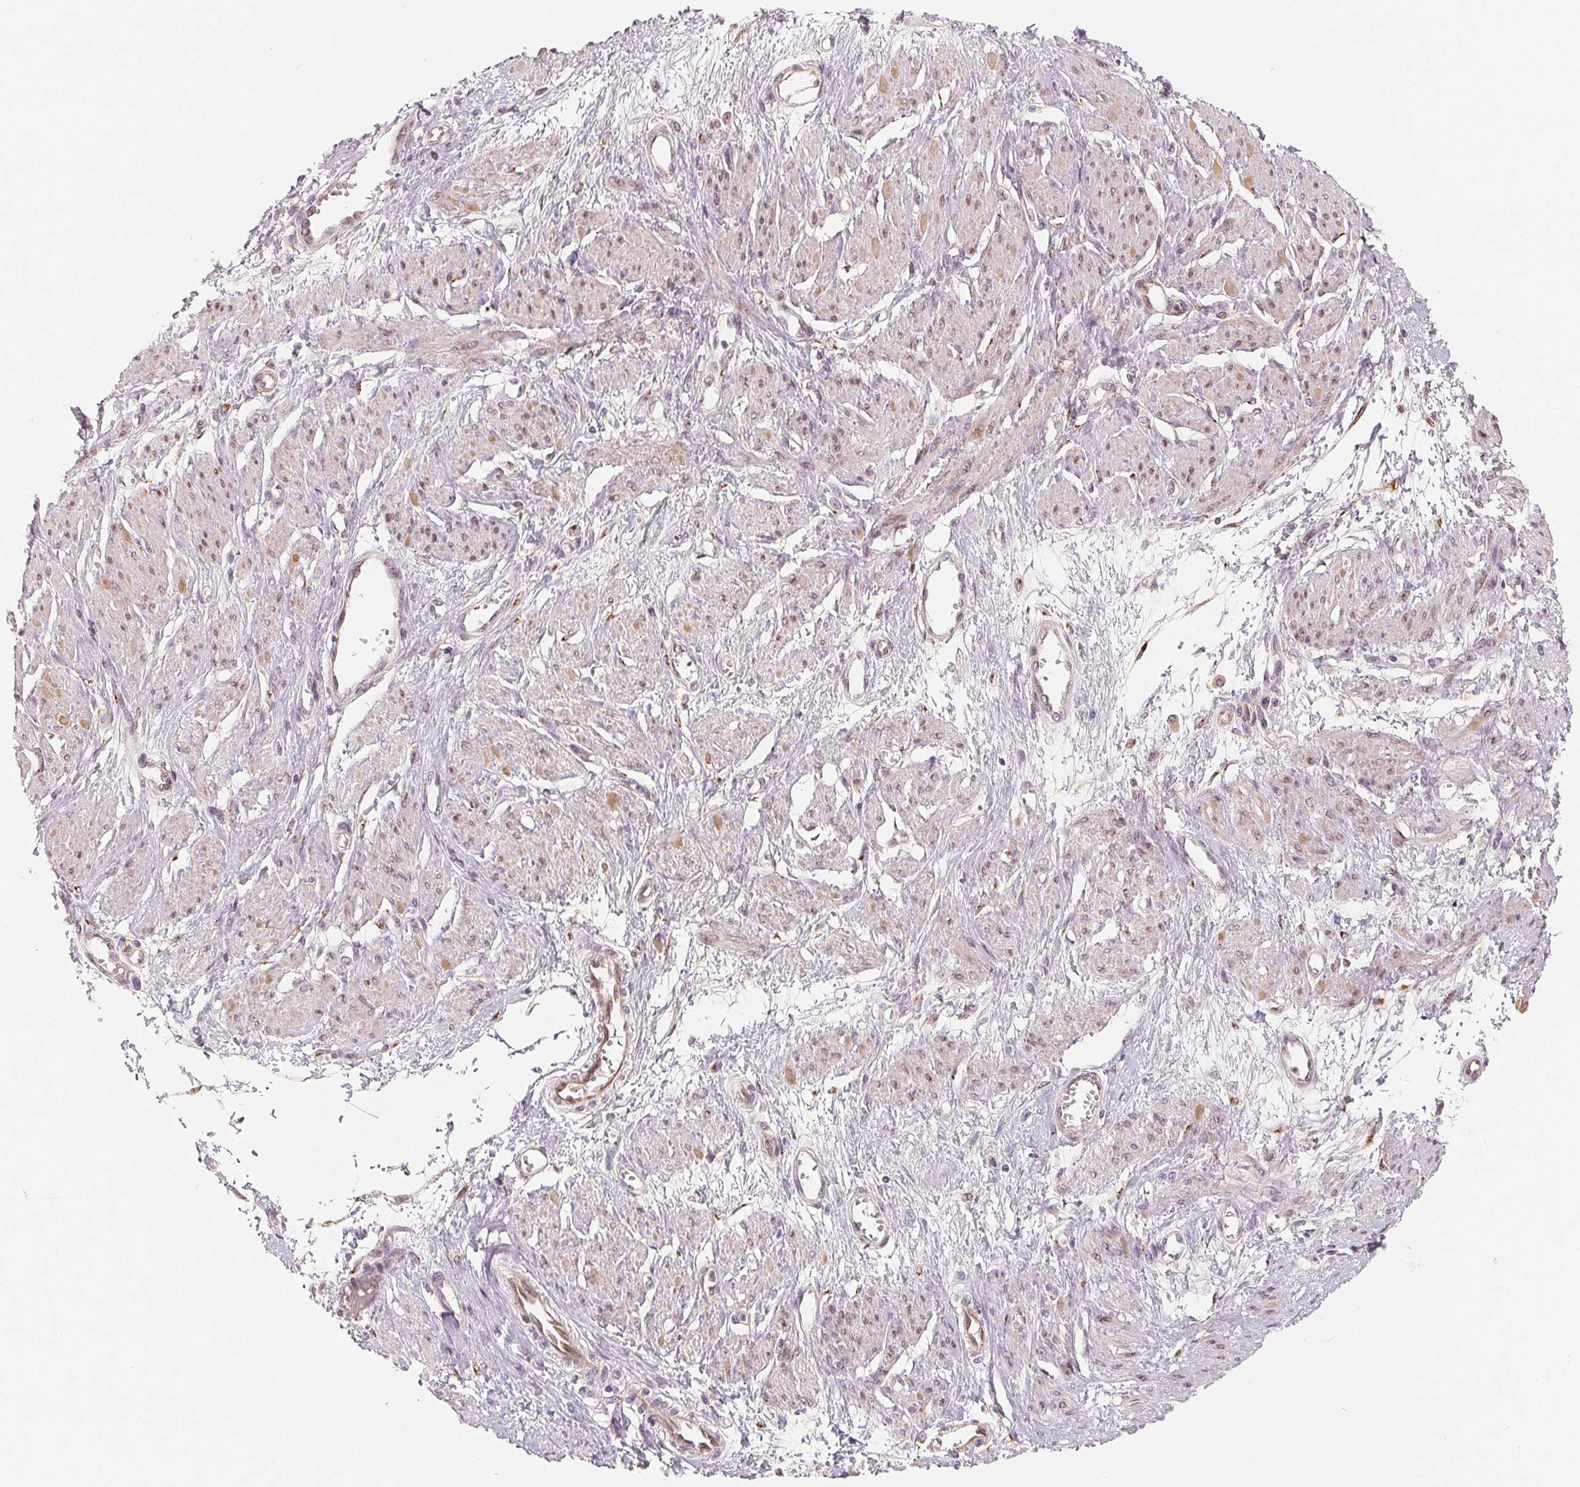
{"staining": {"intensity": "weak", "quantity": "25%-75%", "location": "cytoplasmic/membranous"}, "tissue": "smooth muscle", "cell_type": "Smooth muscle cells", "image_type": "normal", "snomed": [{"axis": "morphology", "description": "Normal tissue, NOS"}, {"axis": "topography", "description": "Smooth muscle"}, {"axis": "topography", "description": "Uterus"}], "caption": "A low amount of weak cytoplasmic/membranous expression is present in about 25%-75% of smooth muscle cells in normal smooth muscle. (Stains: DAB in brown, nuclei in blue, Microscopy: brightfield microscopy at high magnification).", "gene": "TMSB15B", "patient": {"sex": "female", "age": 39}}